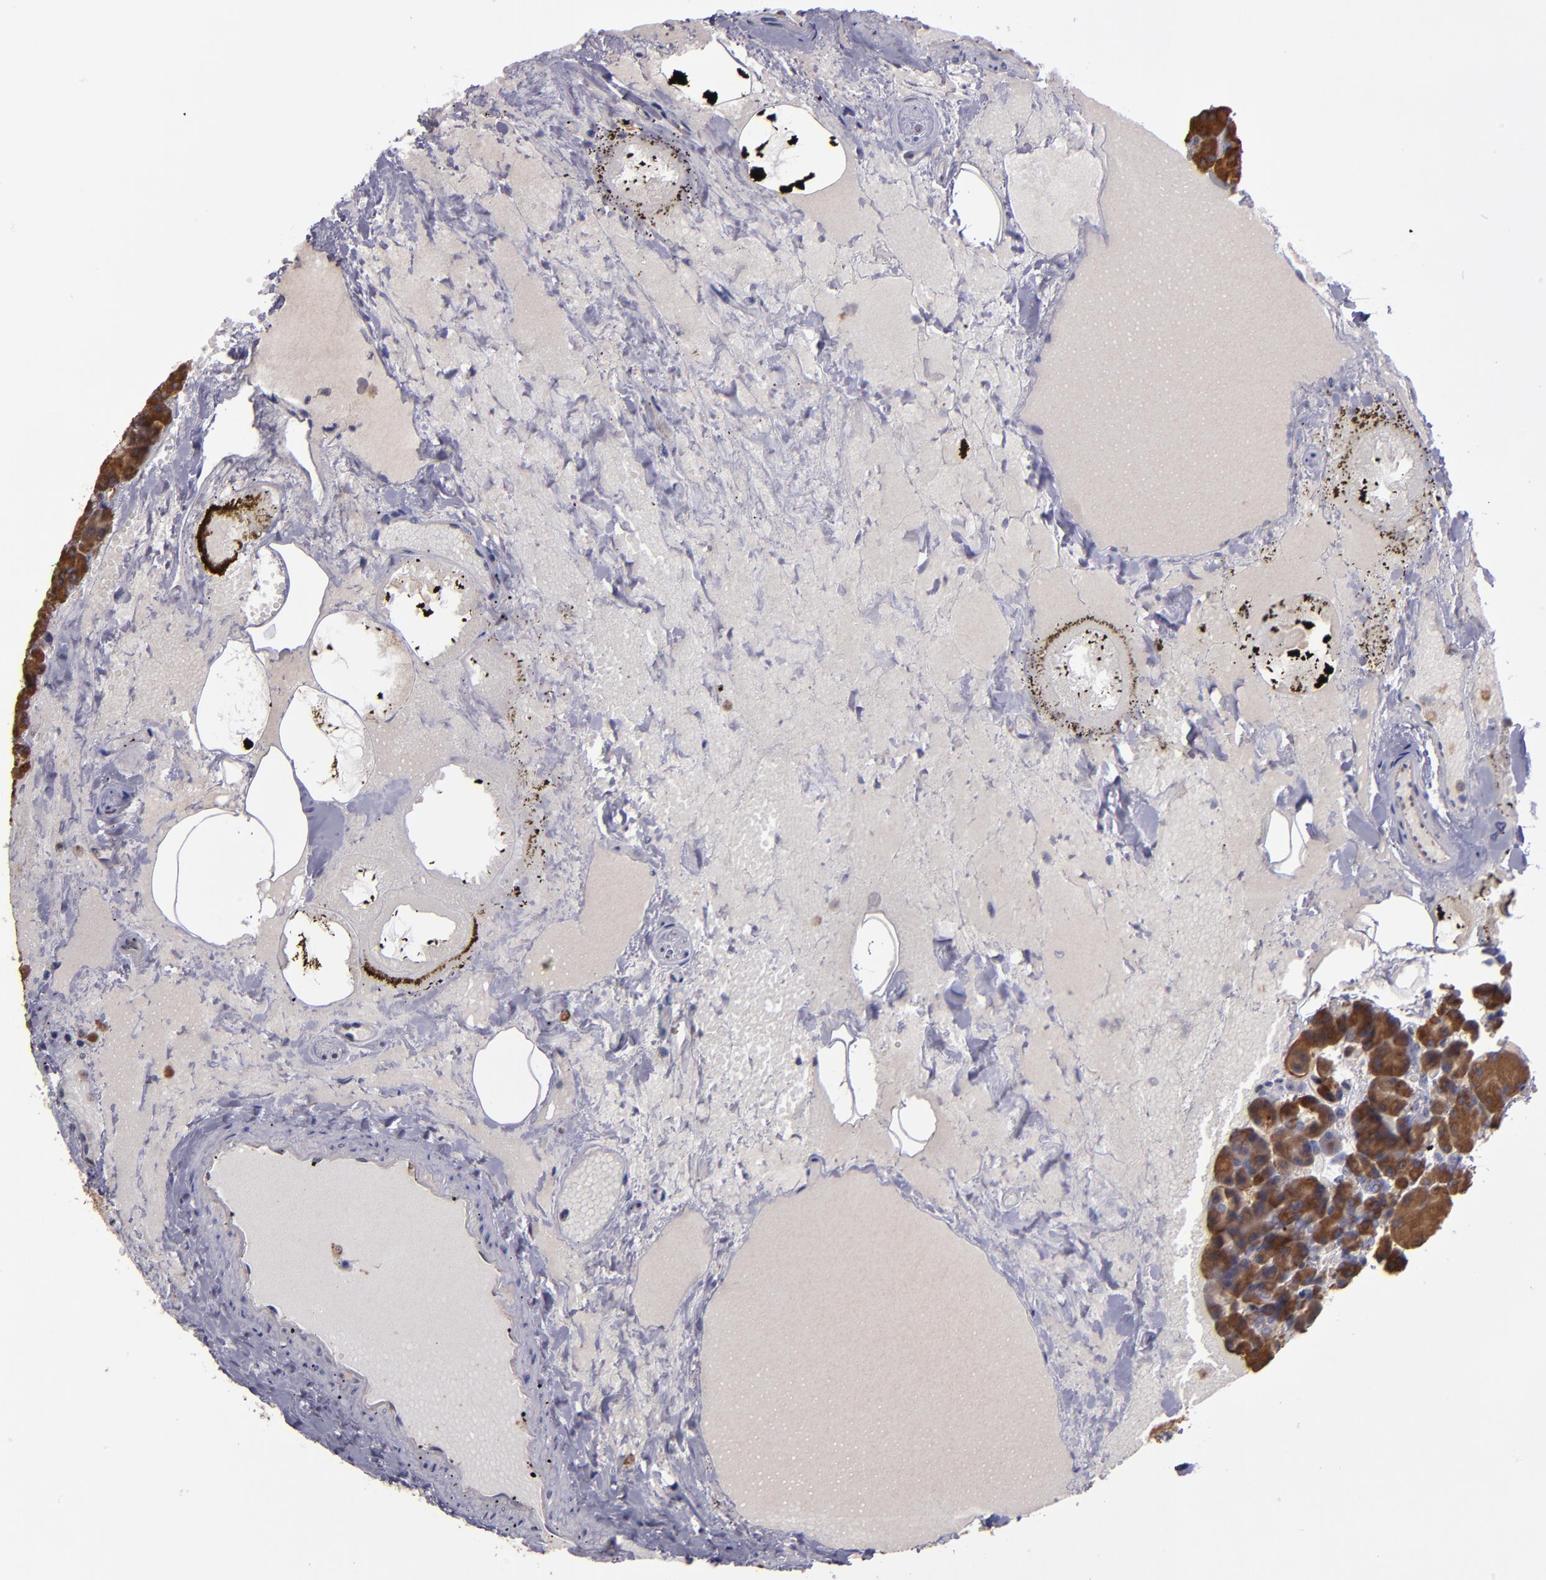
{"staining": {"intensity": "strong", "quantity": ">75%", "location": "cytoplasmic/membranous"}, "tissue": "pancreas", "cell_type": "Exocrine glandular cells", "image_type": "normal", "snomed": [{"axis": "morphology", "description": "Normal tissue, NOS"}, {"axis": "topography", "description": "Pancreas"}], "caption": "Immunohistochemistry staining of normal pancreas, which displays high levels of strong cytoplasmic/membranous staining in approximately >75% of exocrine glandular cells indicating strong cytoplasmic/membranous protein staining. The staining was performed using DAB (brown) for protein detection and nuclei were counterstained in hematoxylin (blue).", "gene": "CARS1", "patient": {"sex": "female", "age": 35}}